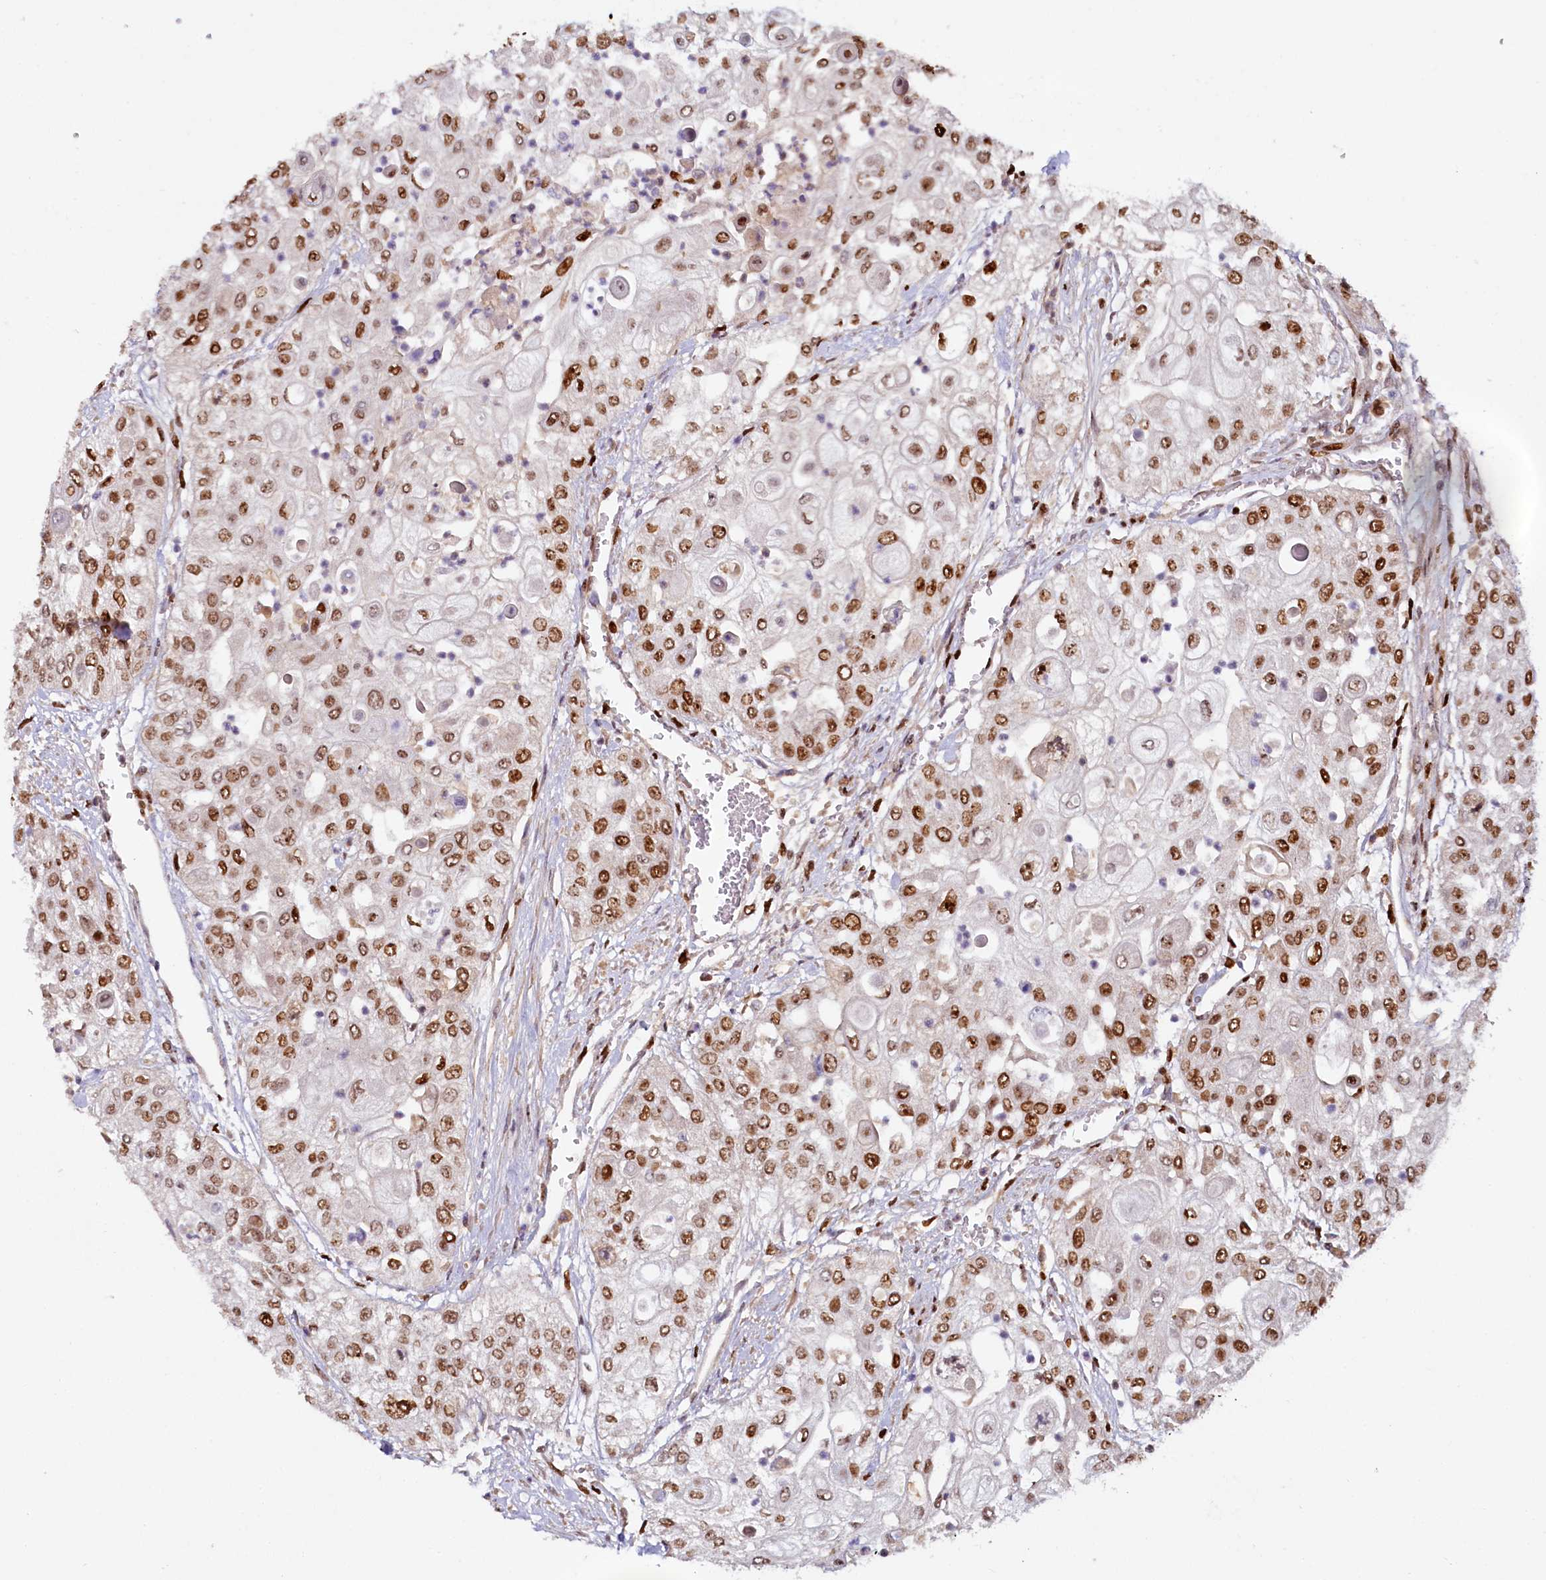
{"staining": {"intensity": "moderate", "quantity": ">75%", "location": "nuclear"}, "tissue": "urothelial cancer", "cell_type": "Tumor cells", "image_type": "cancer", "snomed": [{"axis": "morphology", "description": "Urothelial carcinoma, High grade"}, {"axis": "topography", "description": "Urinary bladder"}], "caption": "A high-resolution image shows immunohistochemistry (IHC) staining of urothelial cancer, which exhibits moderate nuclear staining in approximately >75% of tumor cells.", "gene": "TCOF1", "patient": {"sex": "female", "age": 79}}